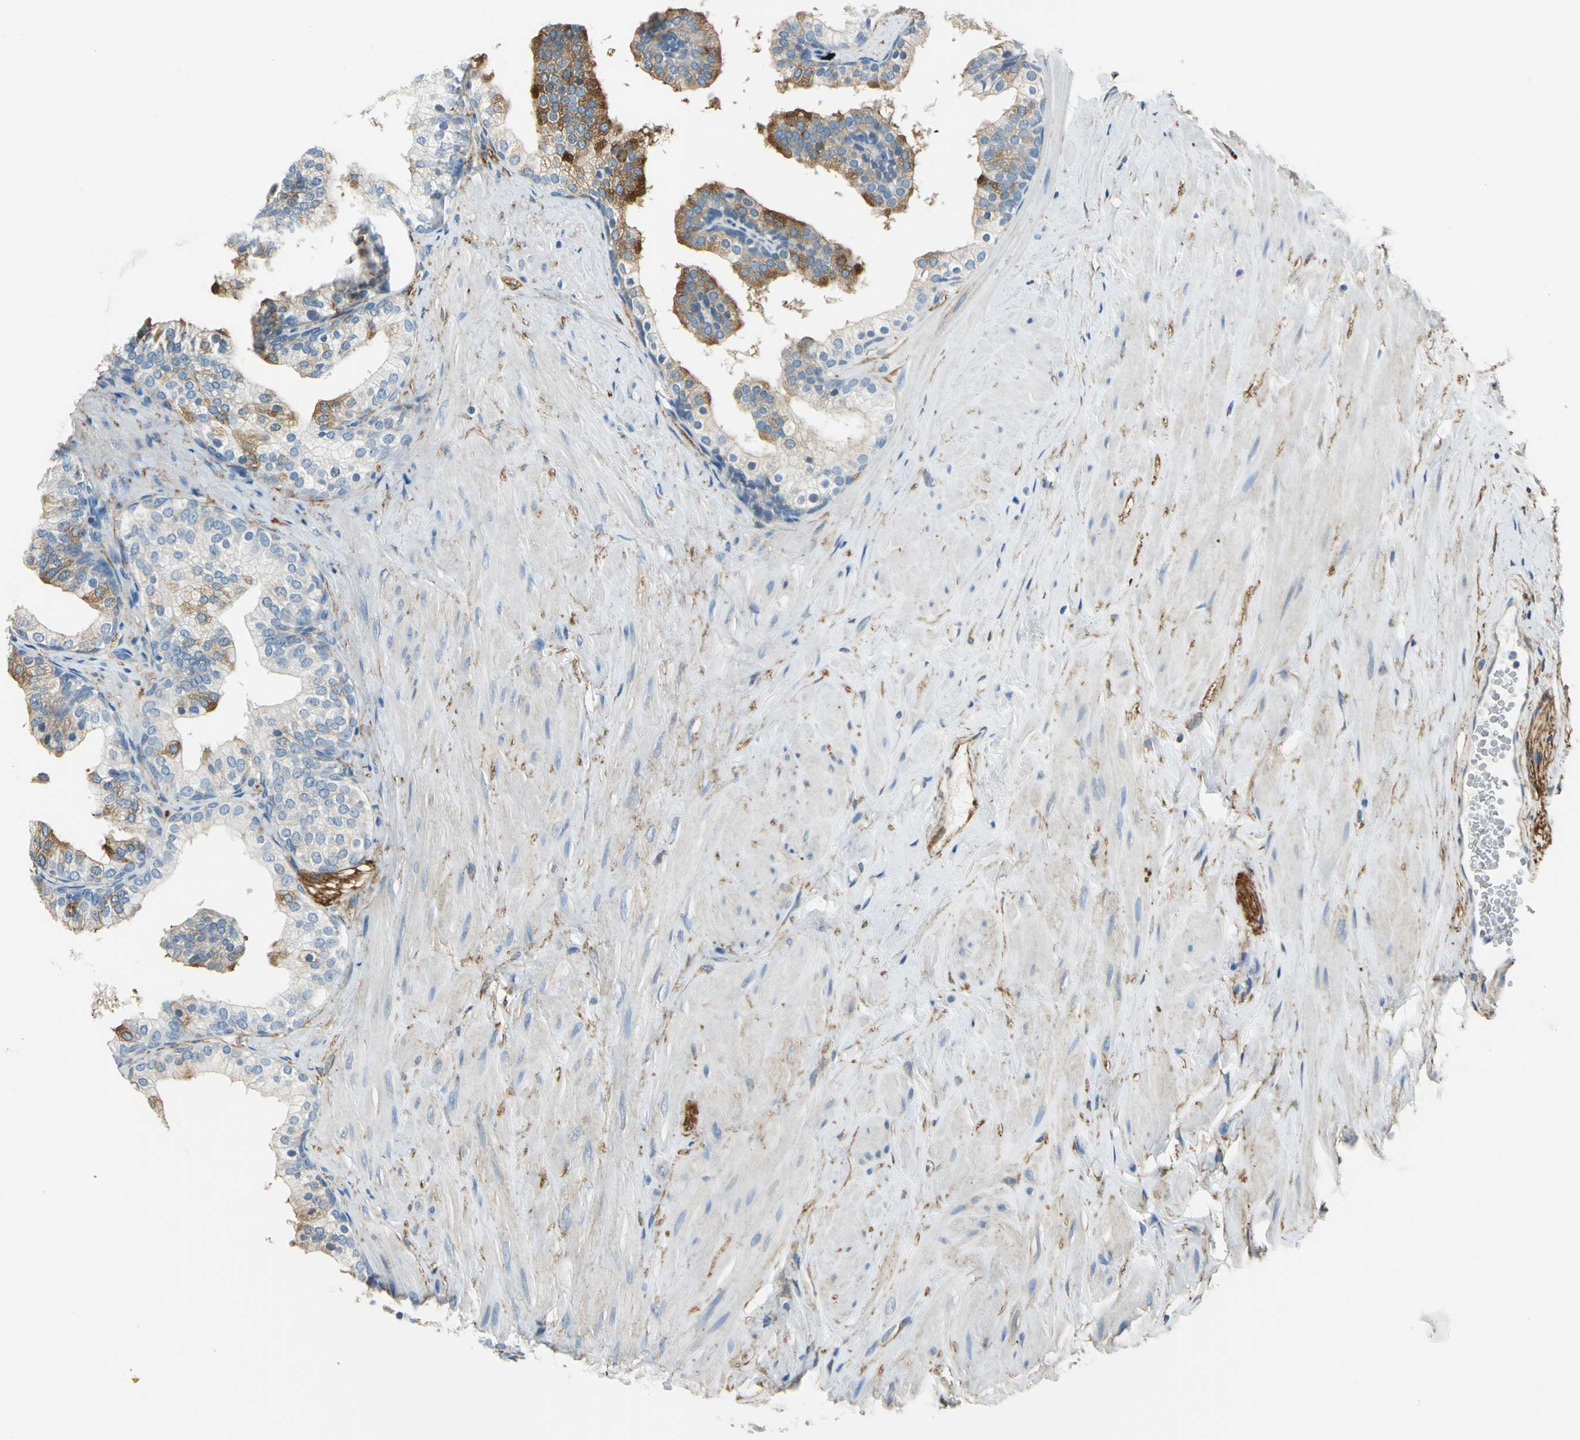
{"staining": {"intensity": "moderate", "quantity": ">75%", "location": "cytoplasmic/membranous"}, "tissue": "prostate", "cell_type": "Glandular cells", "image_type": "normal", "snomed": [{"axis": "morphology", "description": "Normal tissue, NOS"}, {"axis": "topography", "description": "Prostate"}], "caption": "Glandular cells demonstrate medium levels of moderate cytoplasmic/membranous positivity in approximately >75% of cells in normal human prostate.", "gene": "AKAP12", "patient": {"sex": "male", "age": 60}}